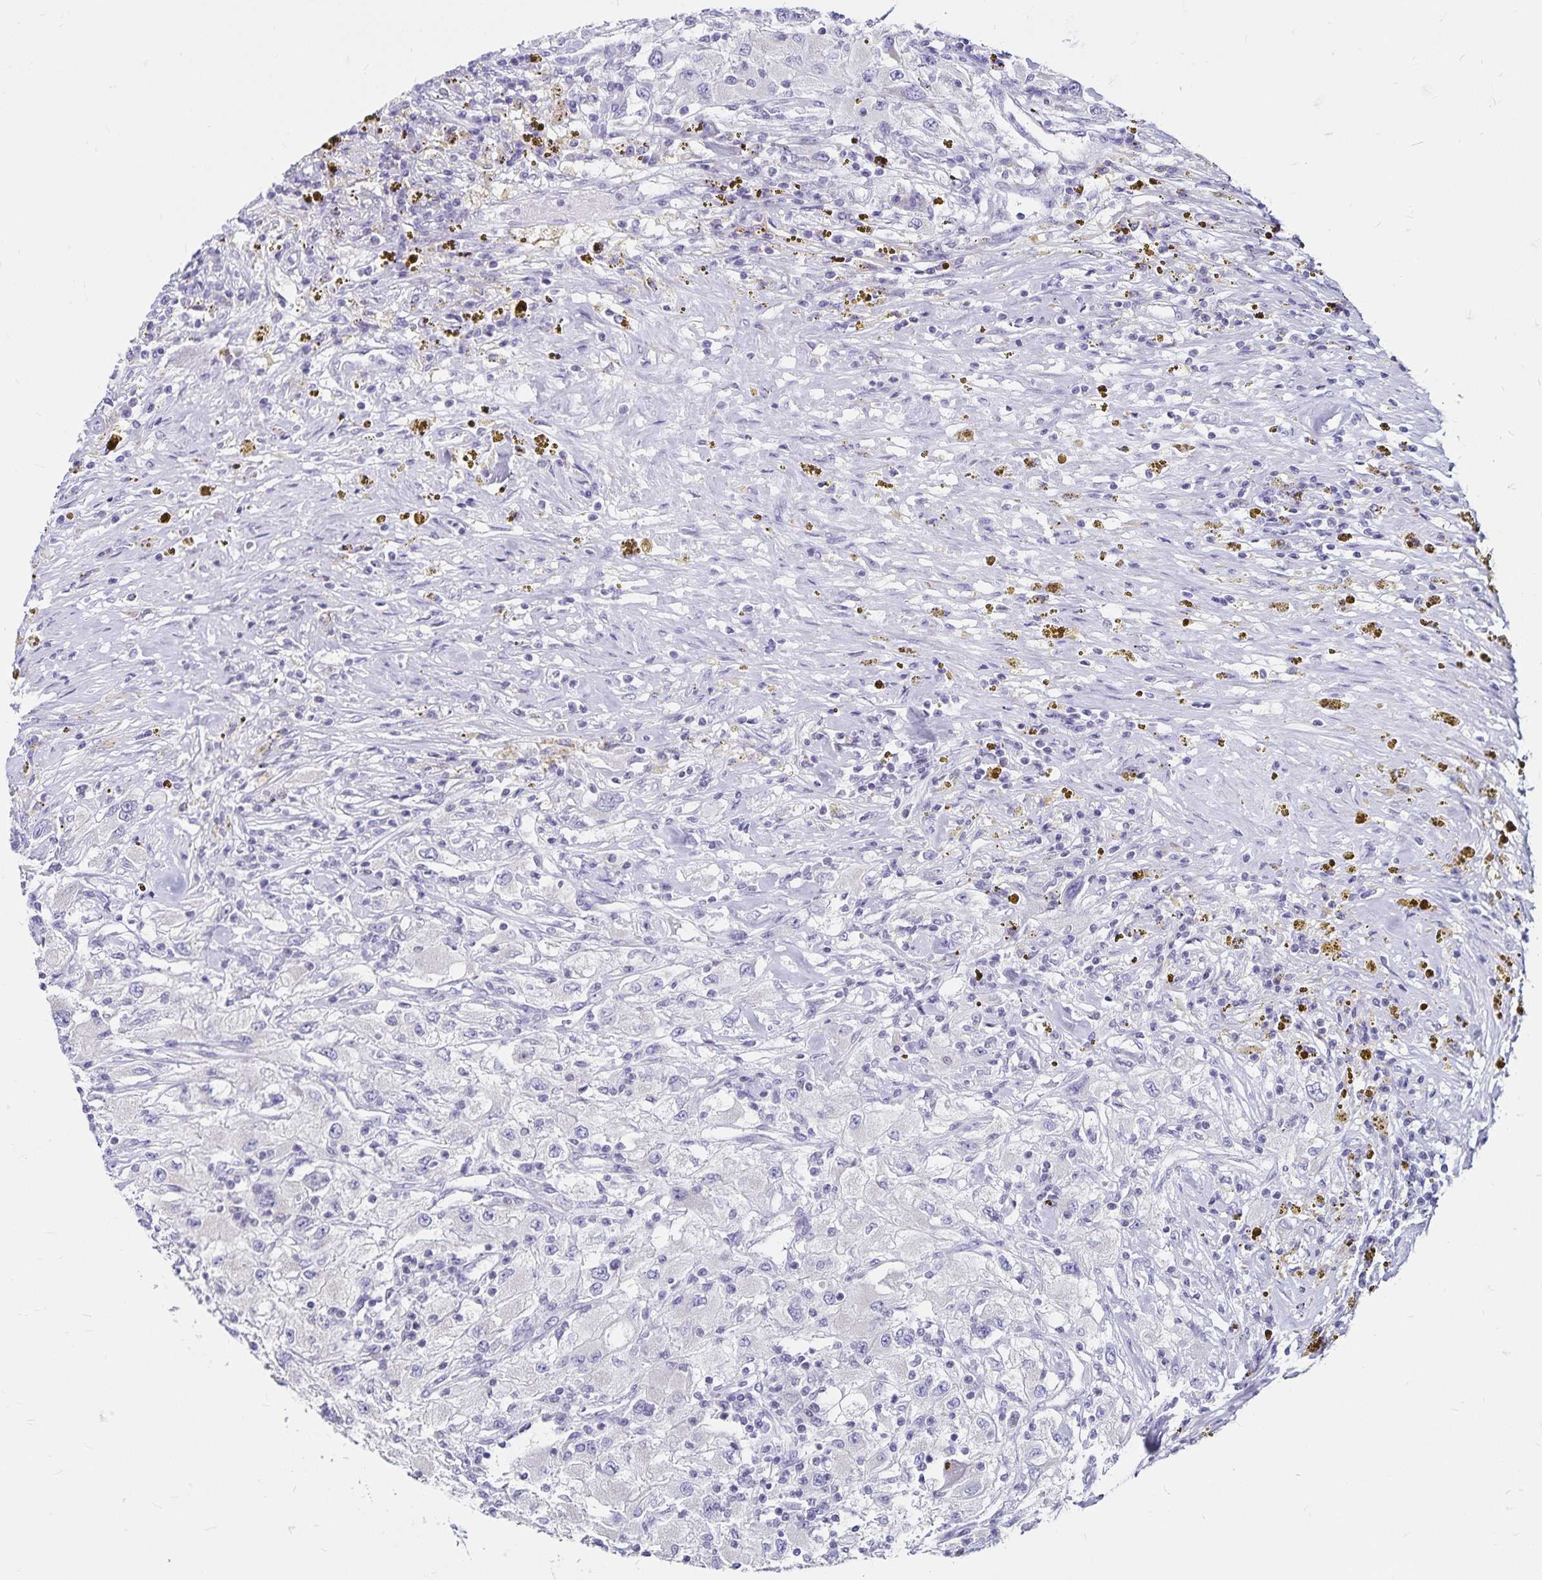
{"staining": {"intensity": "negative", "quantity": "none", "location": "none"}, "tissue": "renal cancer", "cell_type": "Tumor cells", "image_type": "cancer", "snomed": [{"axis": "morphology", "description": "Adenocarcinoma, NOS"}, {"axis": "topography", "description": "Kidney"}], "caption": "IHC micrograph of renal adenocarcinoma stained for a protein (brown), which shows no expression in tumor cells.", "gene": "IKZF1", "patient": {"sex": "female", "age": 67}}